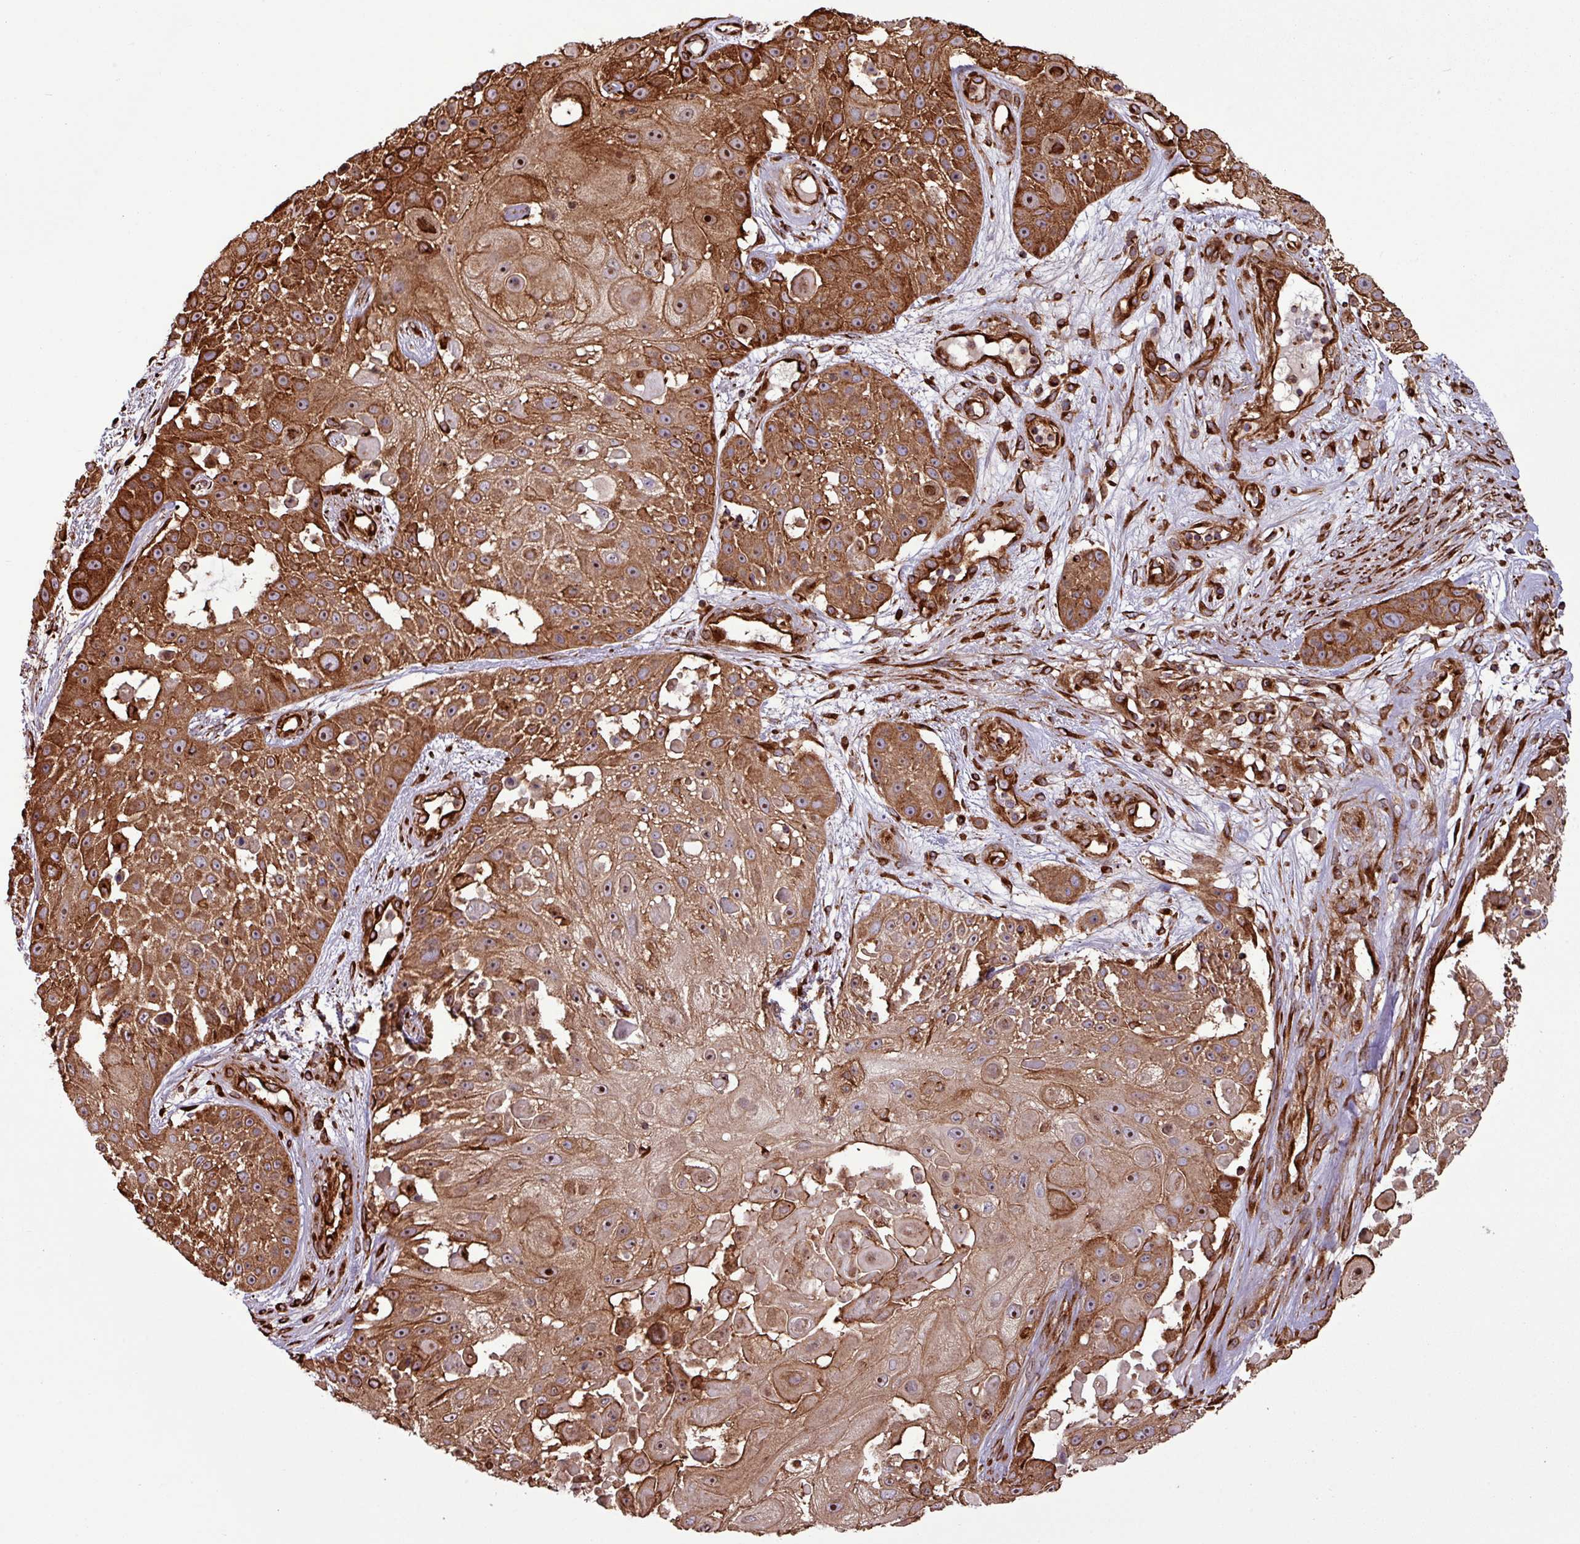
{"staining": {"intensity": "strong", "quantity": ">75%", "location": "cytoplasmic/membranous,nuclear"}, "tissue": "skin cancer", "cell_type": "Tumor cells", "image_type": "cancer", "snomed": [{"axis": "morphology", "description": "Squamous cell carcinoma, NOS"}, {"axis": "topography", "description": "Skin"}], "caption": "DAB (3,3'-diaminobenzidine) immunohistochemical staining of skin squamous cell carcinoma exhibits strong cytoplasmic/membranous and nuclear protein staining in approximately >75% of tumor cells.", "gene": "ZNF300", "patient": {"sex": "female", "age": 86}}